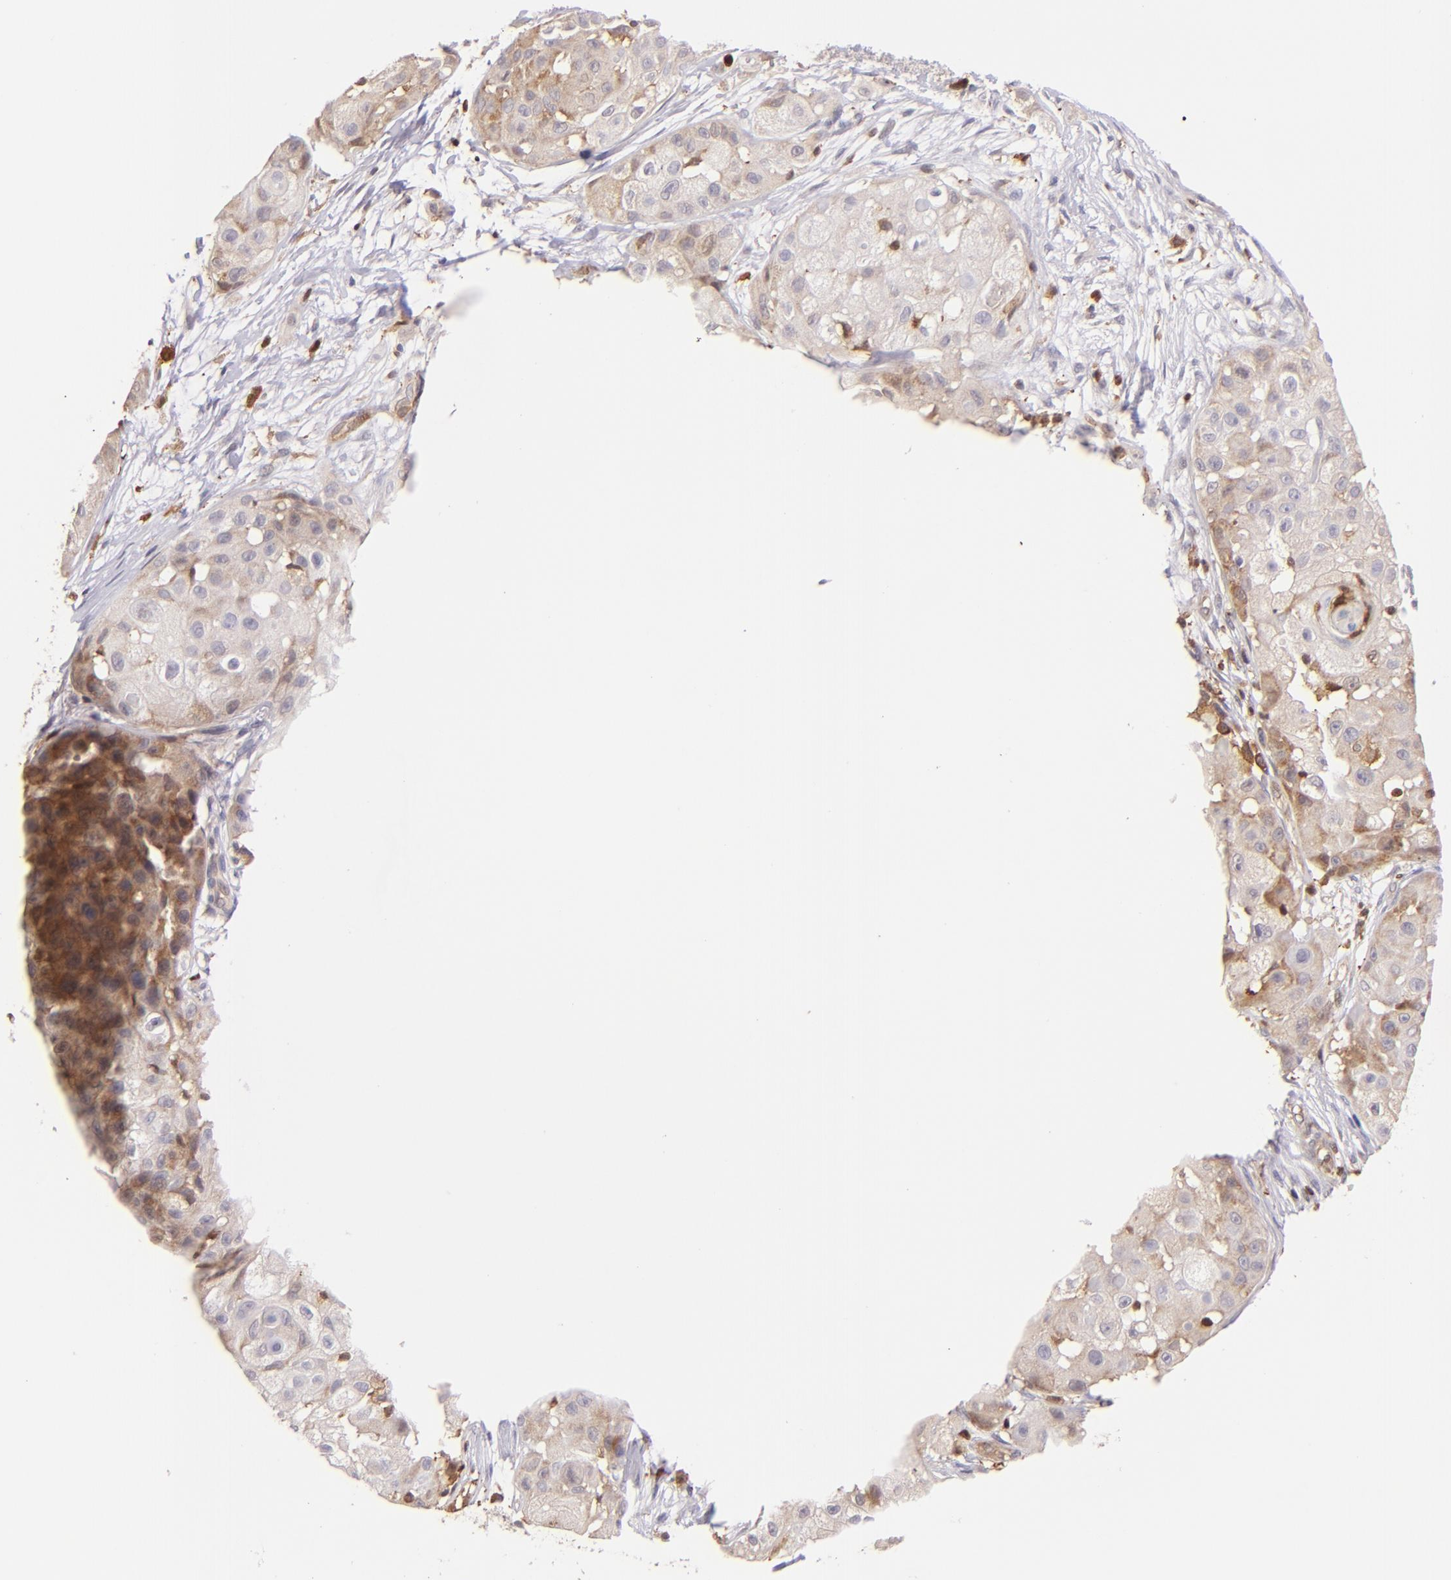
{"staining": {"intensity": "weak", "quantity": "25%-75%", "location": "cytoplasmic/membranous"}, "tissue": "skin cancer", "cell_type": "Tumor cells", "image_type": "cancer", "snomed": [{"axis": "morphology", "description": "Squamous cell carcinoma, NOS"}, {"axis": "topography", "description": "Skin"}], "caption": "Weak cytoplasmic/membranous positivity is seen in approximately 25%-75% of tumor cells in skin cancer.", "gene": "BTK", "patient": {"sex": "female", "age": 57}}